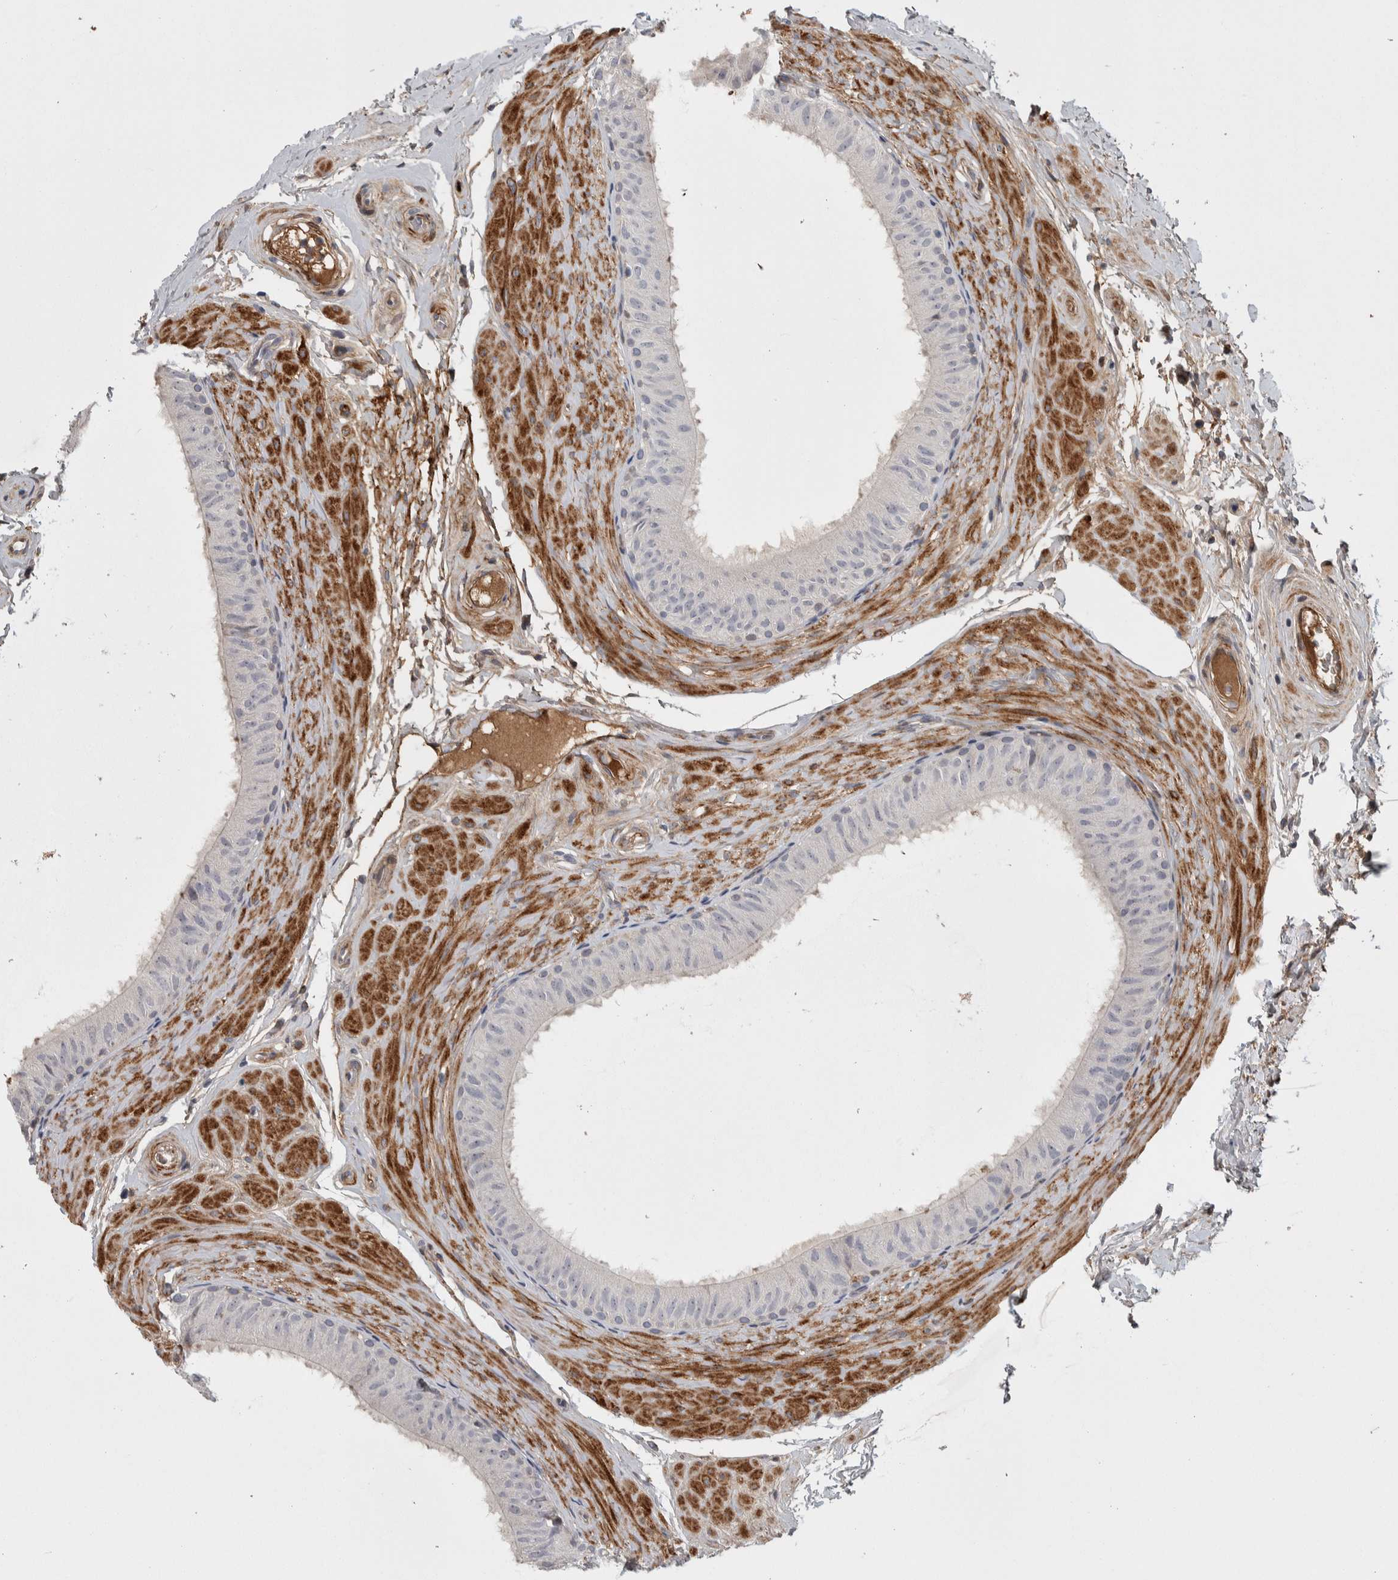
{"staining": {"intensity": "weak", "quantity": "<25%", "location": "cytoplasmic/membranous"}, "tissue": "epididymis", "cell_type": "Glandular cells", "image_type": "normal", "snomed": [{"axis": "morphology", "description": "Normal tissue, NOS"}, {"axis": "topography", "description": "Epididymis"}], "caption": "An immunohistochemistry (IHC) image of normal epididymis is shown. There is no staining in glandular cells of epididymis.", "gene": "PSMG3", "patient": {"sex": "male", "age": 34}}